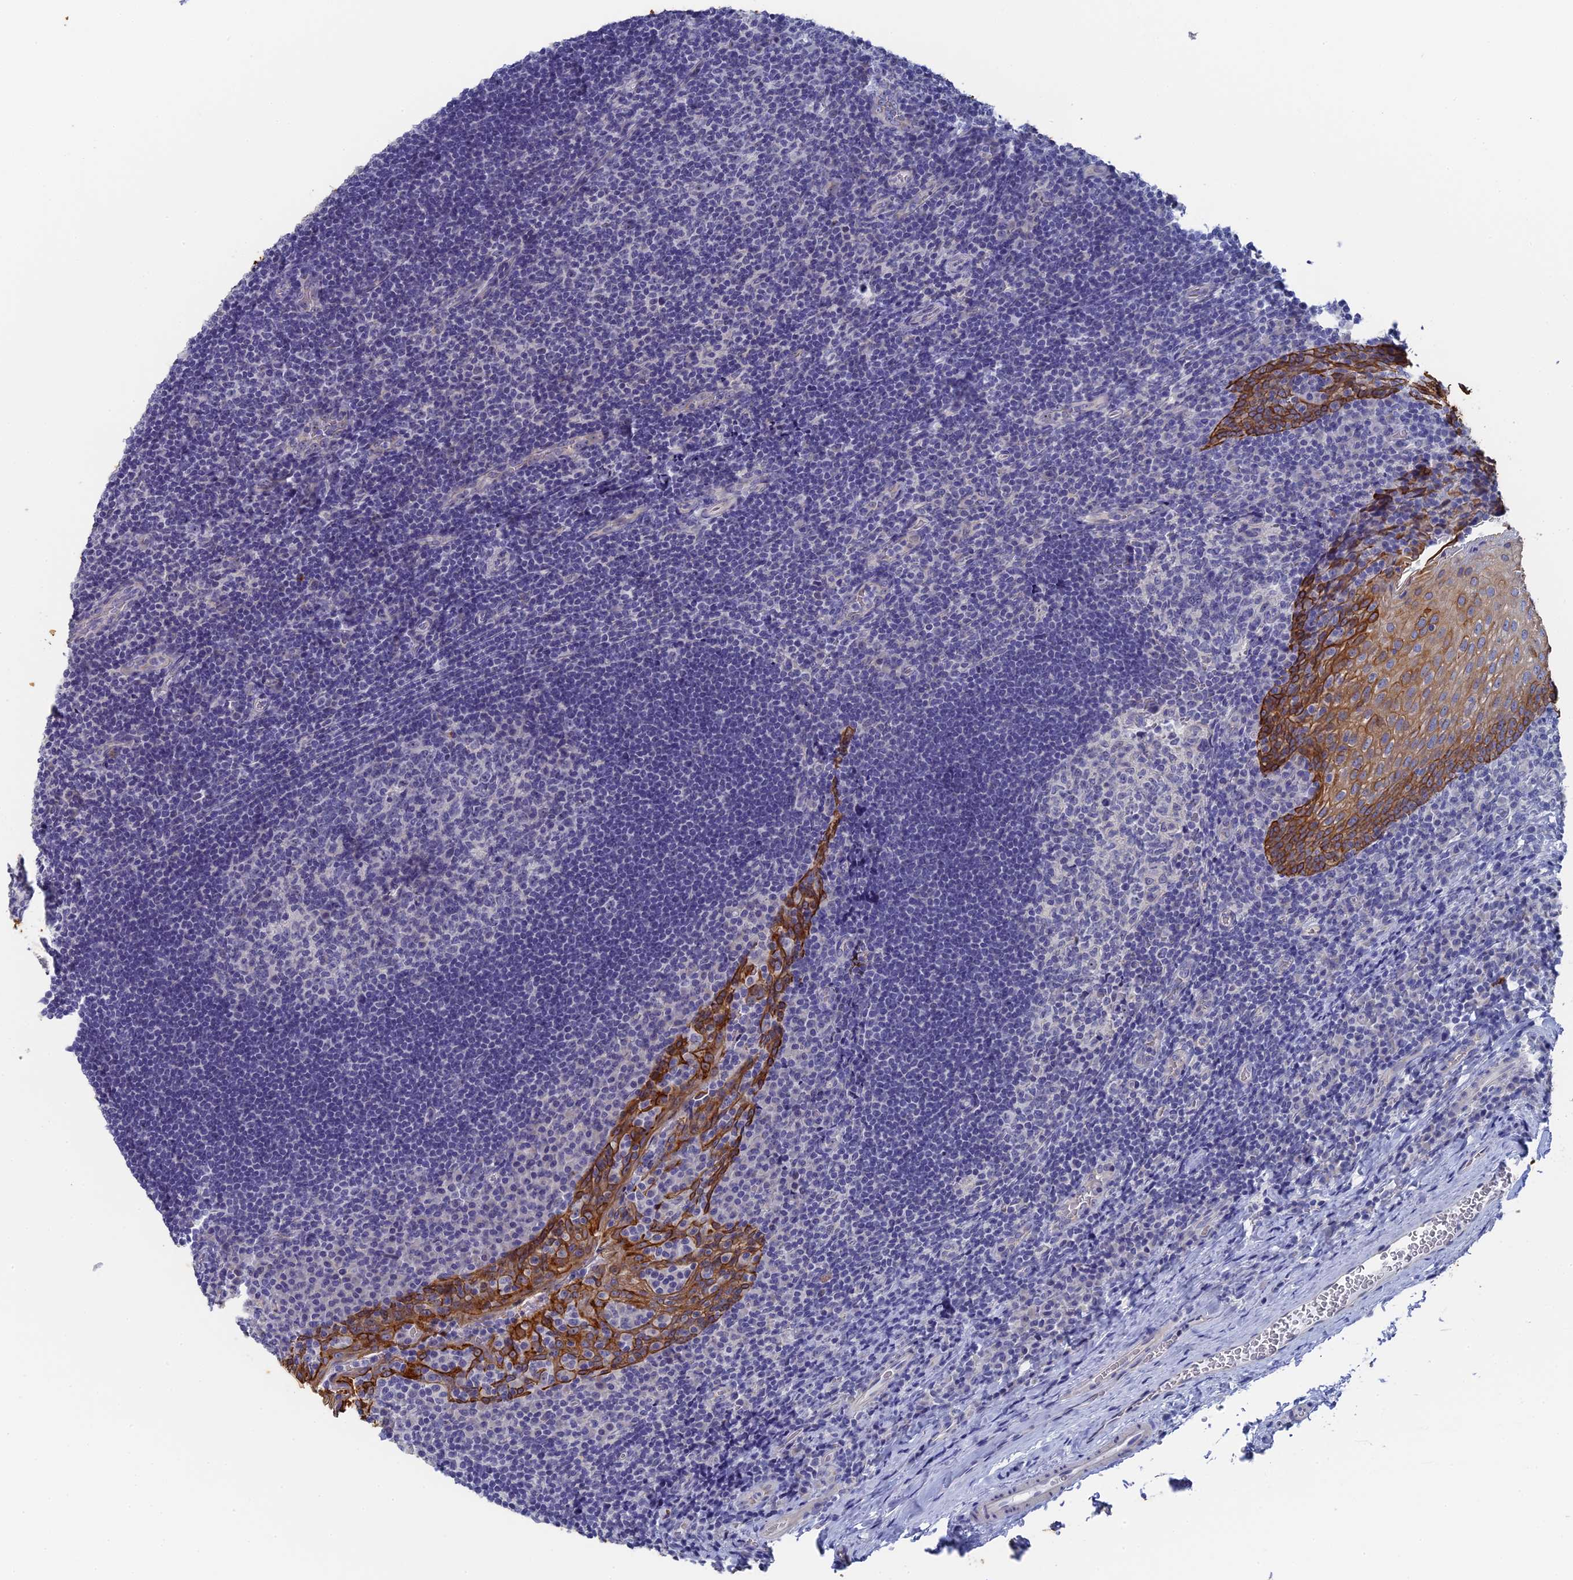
{"staining": {"intensity": "negative", "quantity": "none", "location": "none"}, "tissue": "tonsil", "cell_type": "Germinal center cells", "image_type": "normal", "snomed": [{"axis": "morphology", "description": "Normal tissue, NOS"}, {"axis": "topography", "description": "Tonsil"}], "caption": "Germinal center cells show no significant expression in unremarkable tonsil.", "gene": "SRFBP1", "patient": {"sex": "male", "age": 17}}